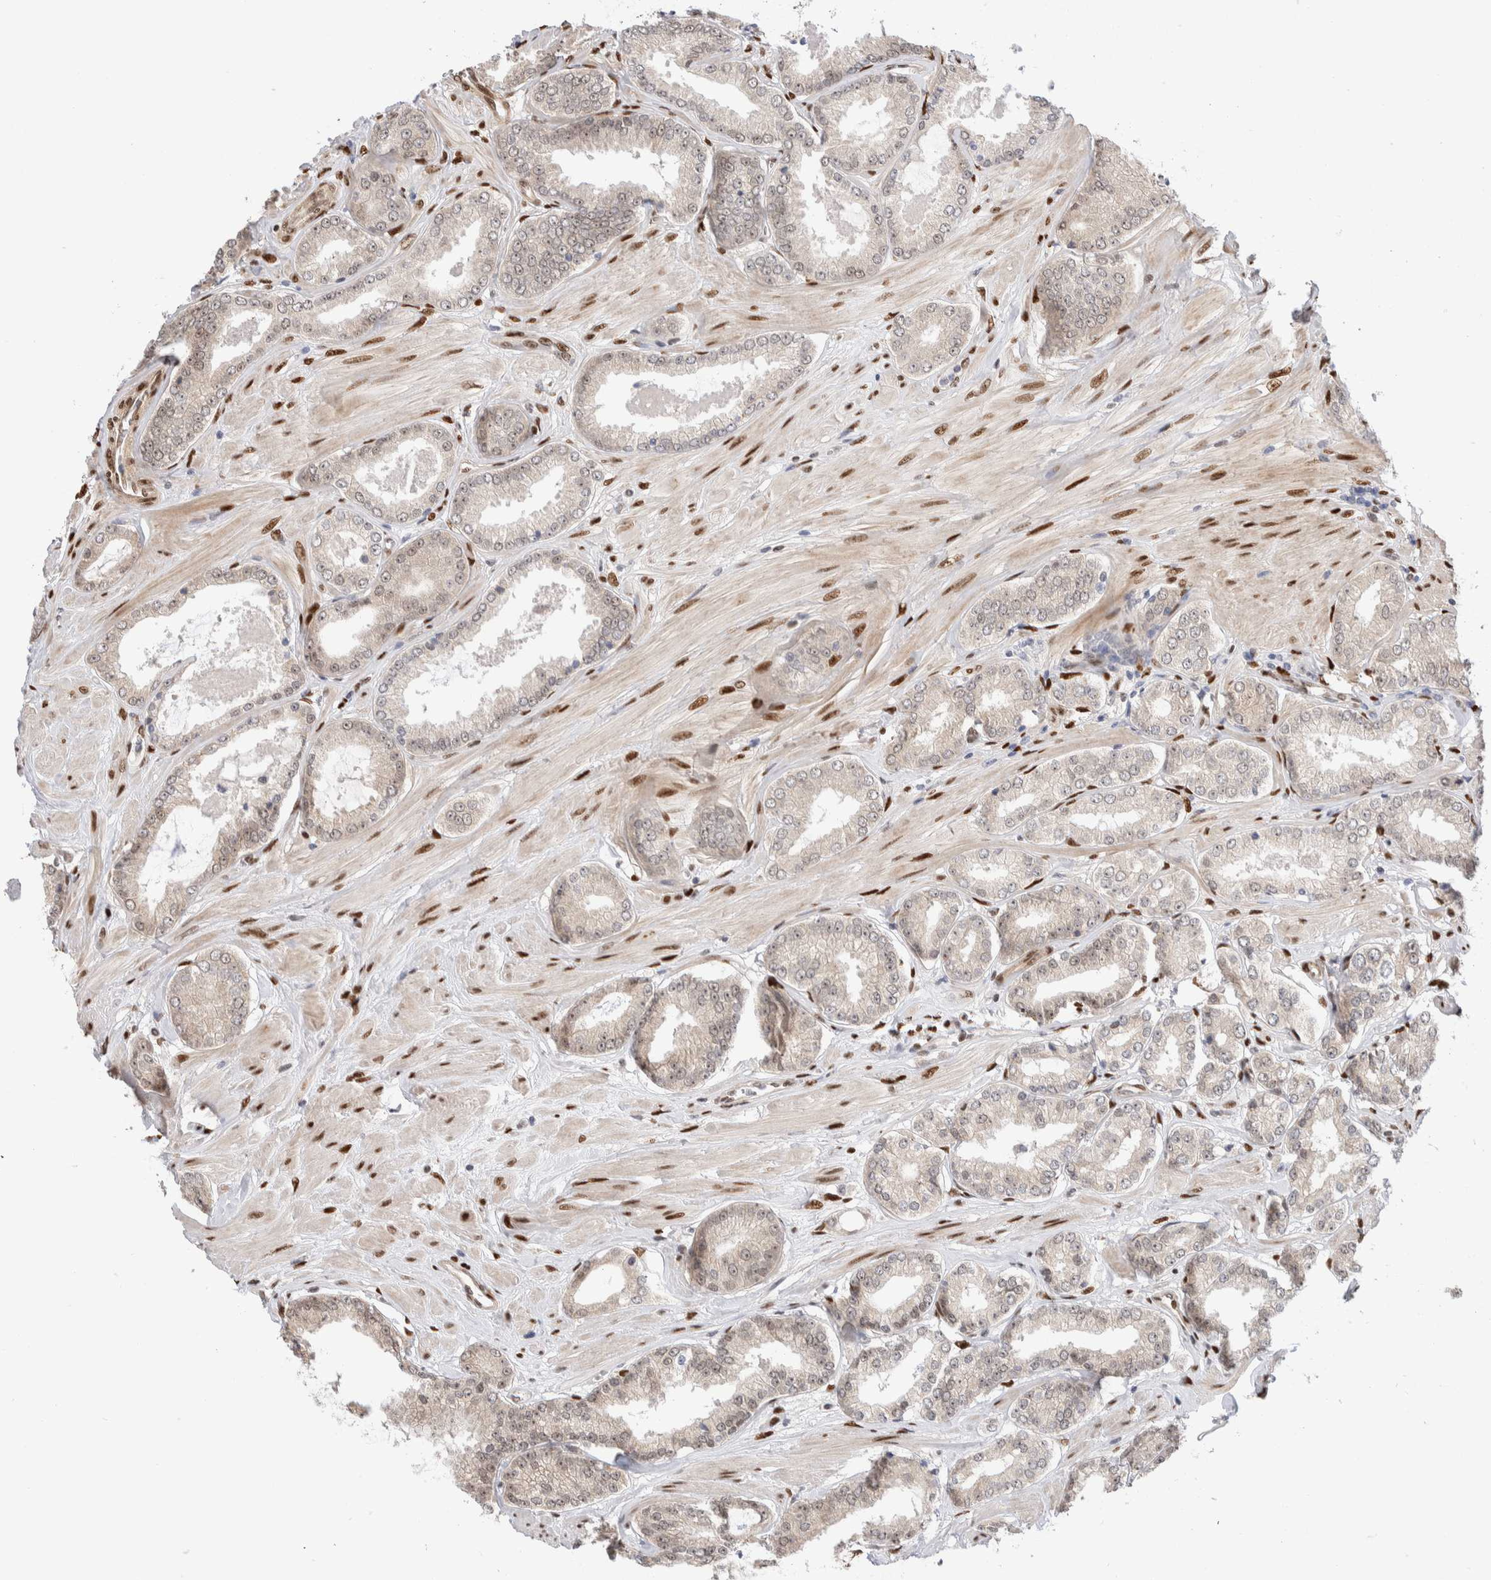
{"staining": {"intensity": "weak", "quantity": "<25%", "location": "nuclear"}, "tissue": "prostate cancer", "cell_type": "Tumor cells", "image_type": "cancer", "snomed": [{"axis": "morphology", "description": "Adenocarcinoma, Low grade"}, {"axis": "topography", "description": "Prostate"}], "caption": "Tumor cells are negative for protein expression in human prostate cancer.", "gene": "NSMAF", "patient": {"sex": "male", "age": 62}}